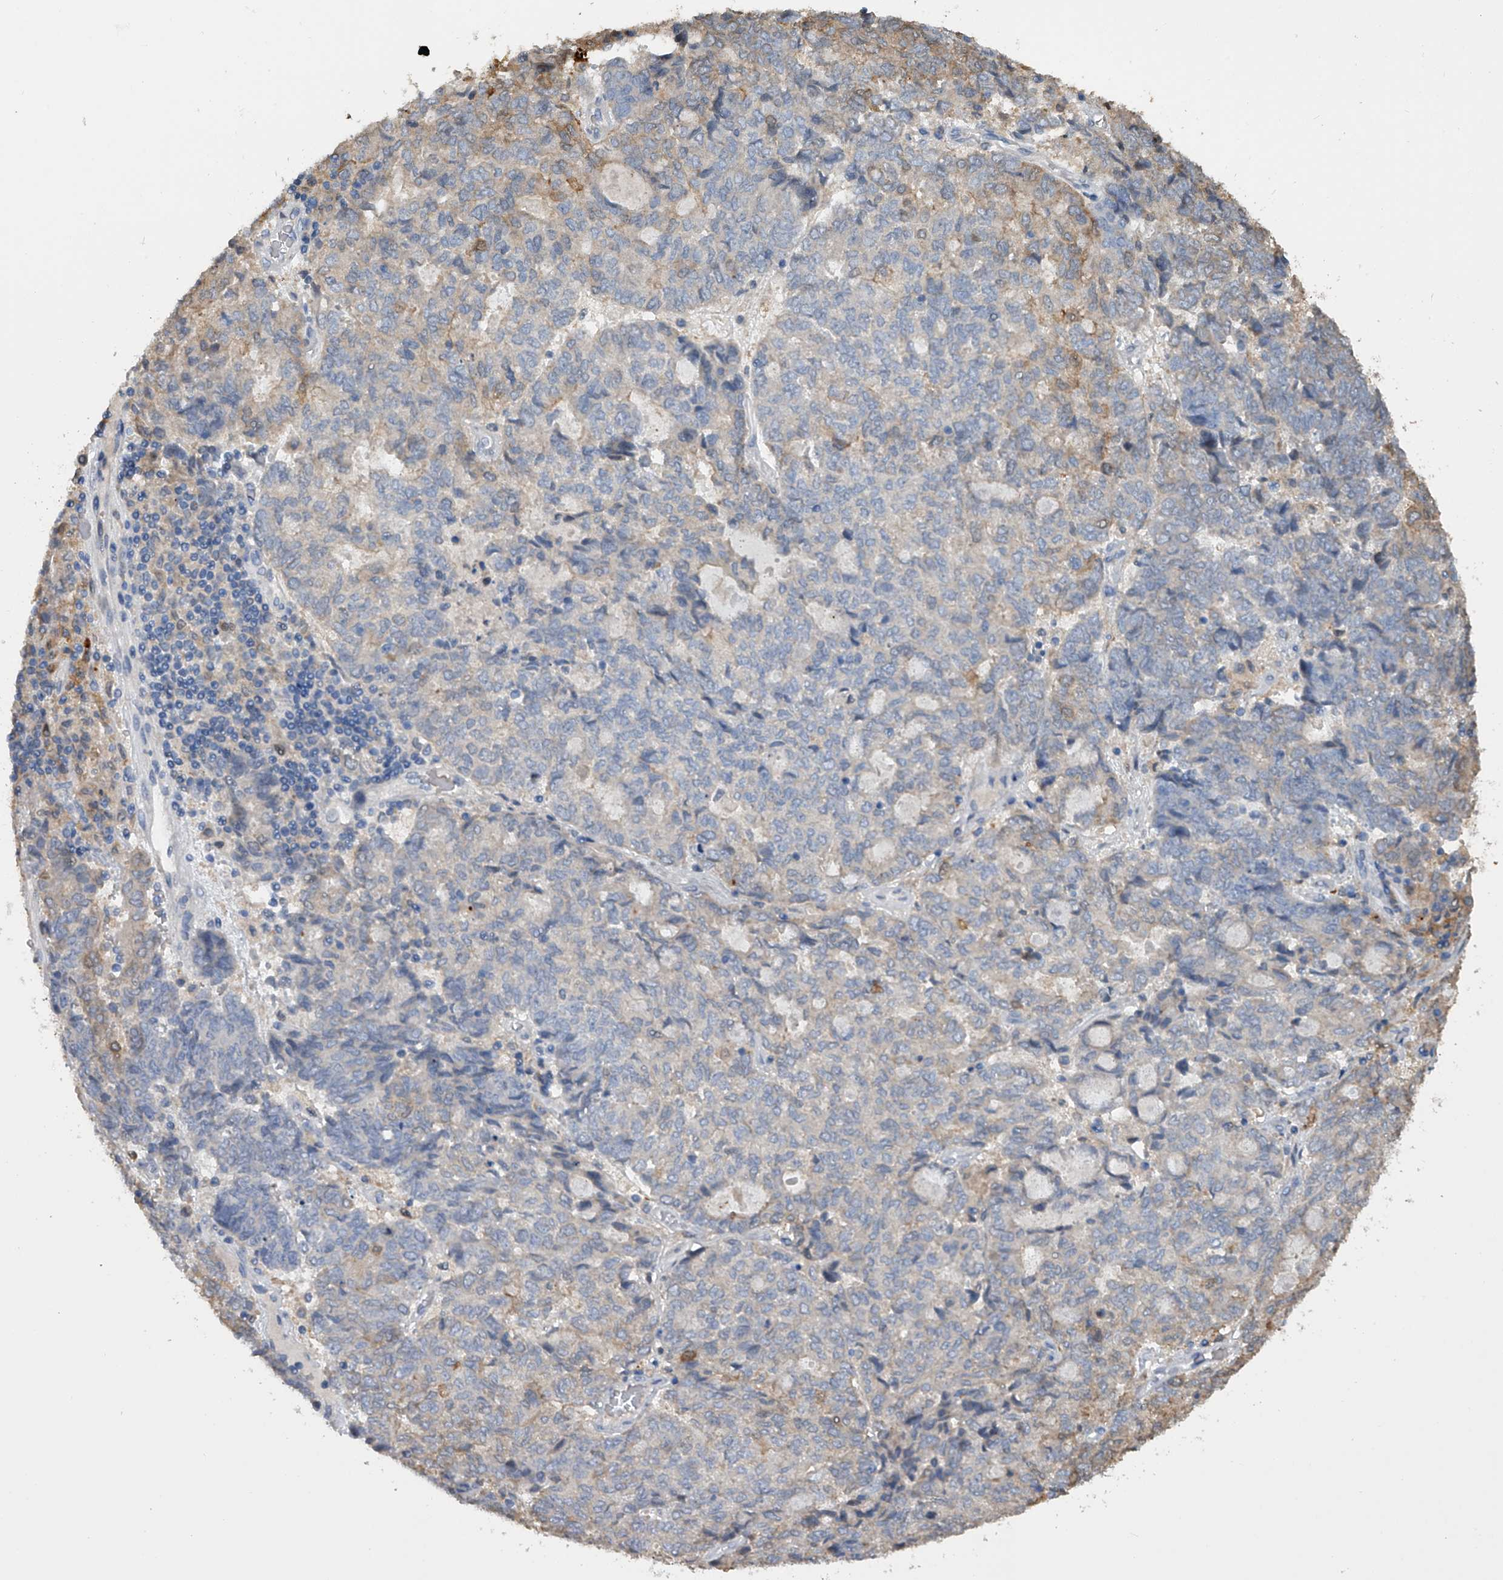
{"staining": {"intensity": "weak", "quantity": "<25%", "location": "cytoplasmic/membranous"}, "tissue": "endometrial cancer", "cell_type": "Tumor cells", "image_type": "cancer", "snomed": [{"axis": "morphology", "description": "Adenocarcinoma, NOS"}, {"axis": "topography", "description": "Endometrium"}], "caption": "Photomicrograph shows no significant protein expression in tumor cells of adenocarcinoma (endometrial).", "gene": "DOCK9", "patient": {"sex": "female", "age": 80}}